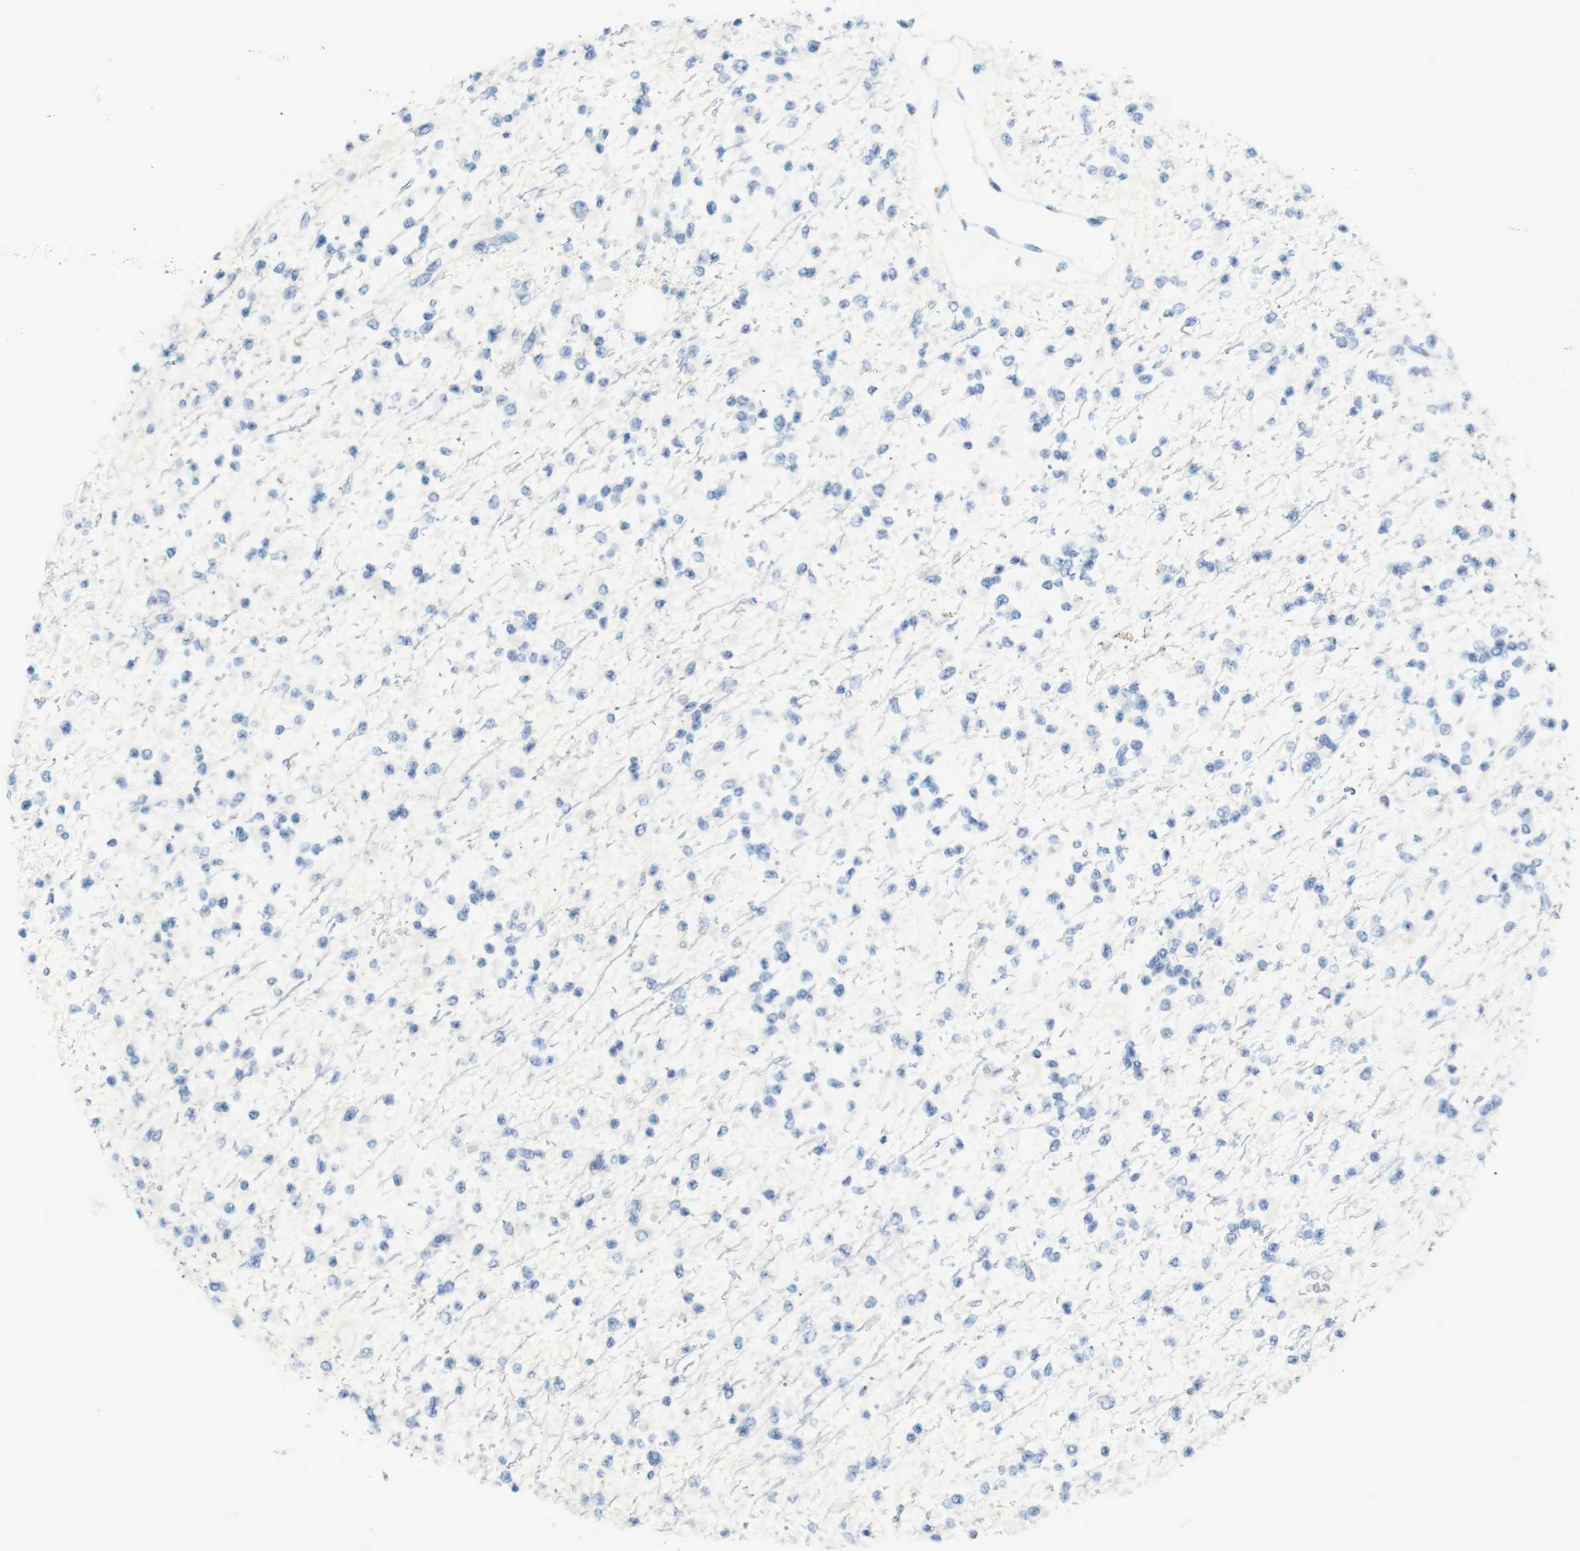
{"staining": {"intensity": "negative", "quantity": "none", "location": "none"}, "tissue": "glioma", "cell_type": "Tumor cells", "image_type": "cancer", "snomed": [{"axis": "morphology", "description": "Glioma, malignant, Low grade"}, {"axis": "topography", "description": "Brain"}], "caption": "This is an immunohistochemistry (IHC) image of glioma. There is no expression in tumor cells.", "gene": "LRRK2", "patient": {"sex": "female", "age": 22}}